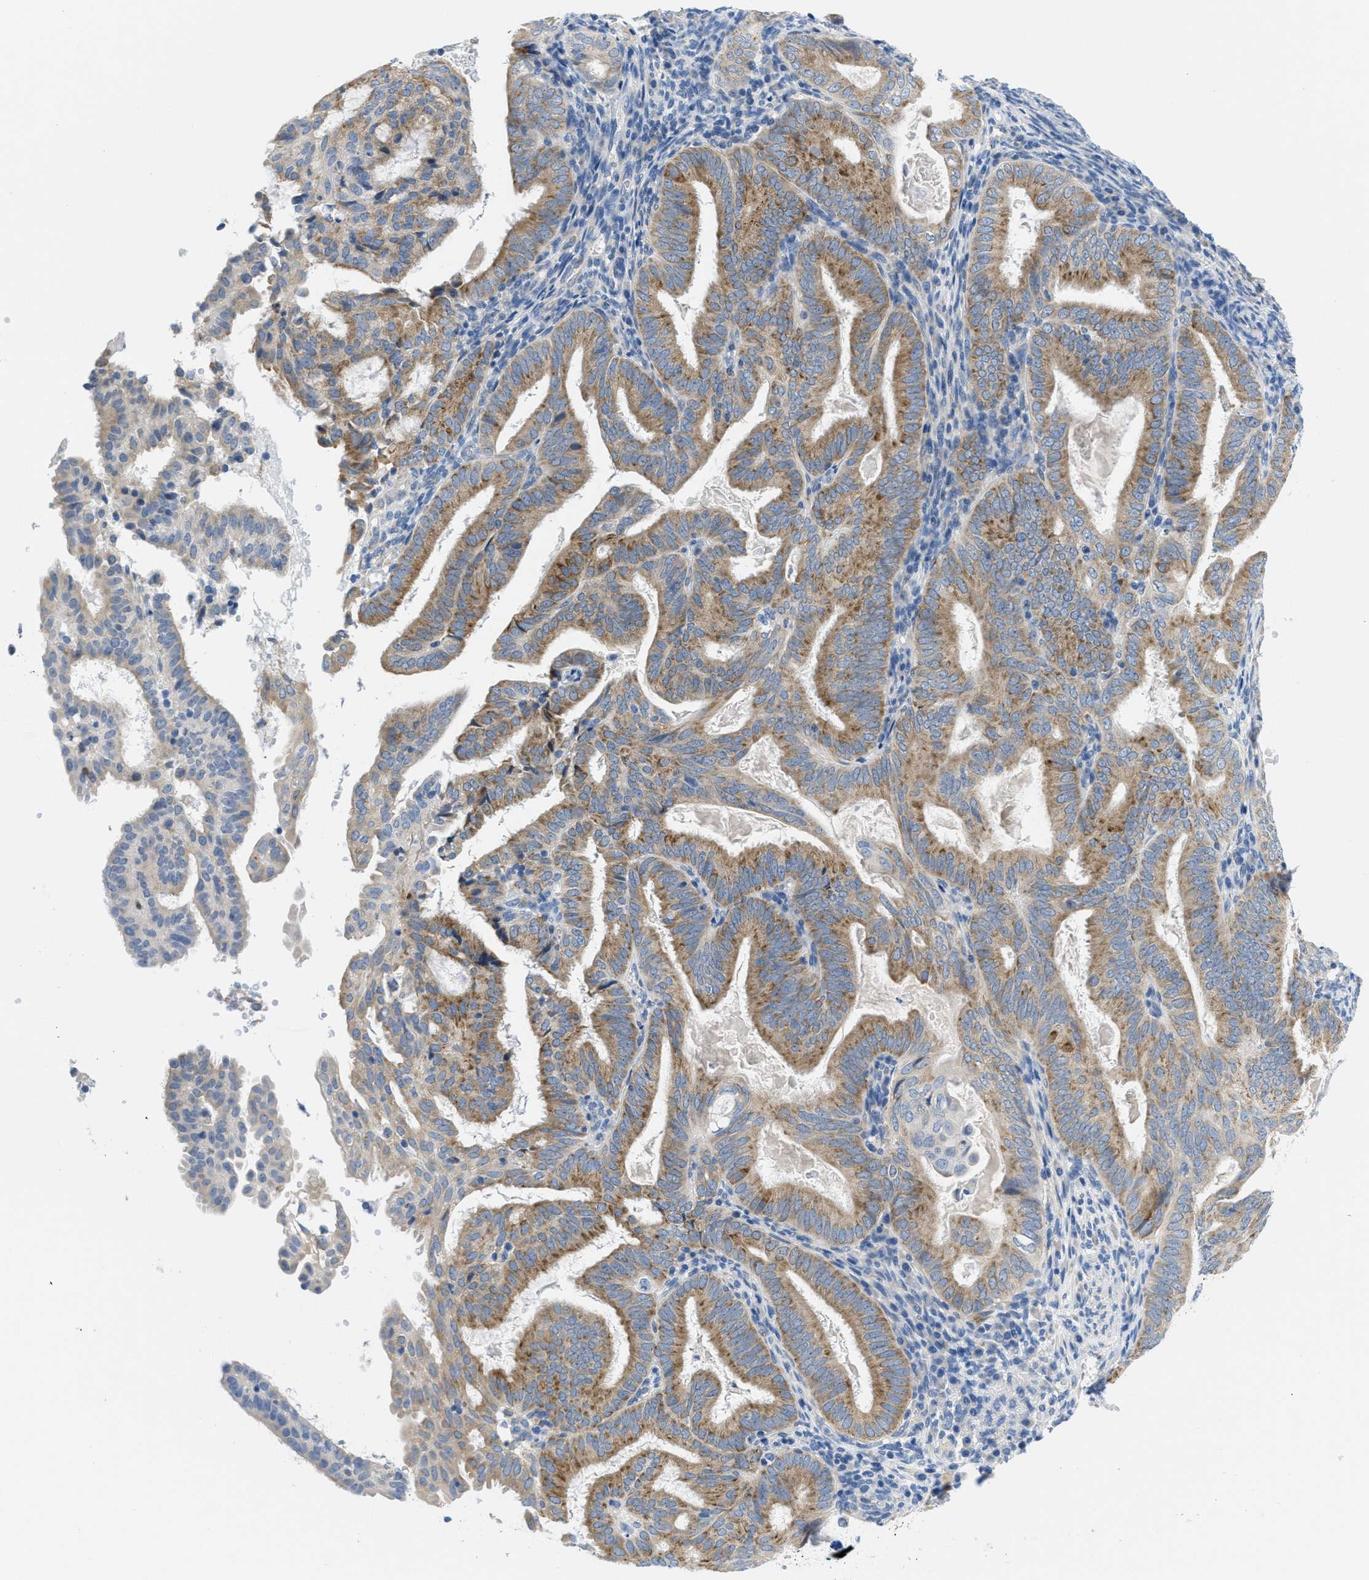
{"staining": {"intensity": "moderate", "quantity": "25%-75%", "location": "cytoplasmic/membranous"}, "tissue": "endometrial cancer", "cell_type": "Tumor cells", "image_type": "cancer", "snomed": [{"axis": "morphology", "description": "Adenocarcinoma, NOS"}, {"axis": "topography", "description": "Endometrium"}], "caption": "Tumor cells display medium levels of moderate cytoplasmic/membranous positivity in approximately 25%-75% of cells in adenocarcinoma (endometrial).", "gene": "PTDSS1", "patient": {"sex": "female", "age": 58}}